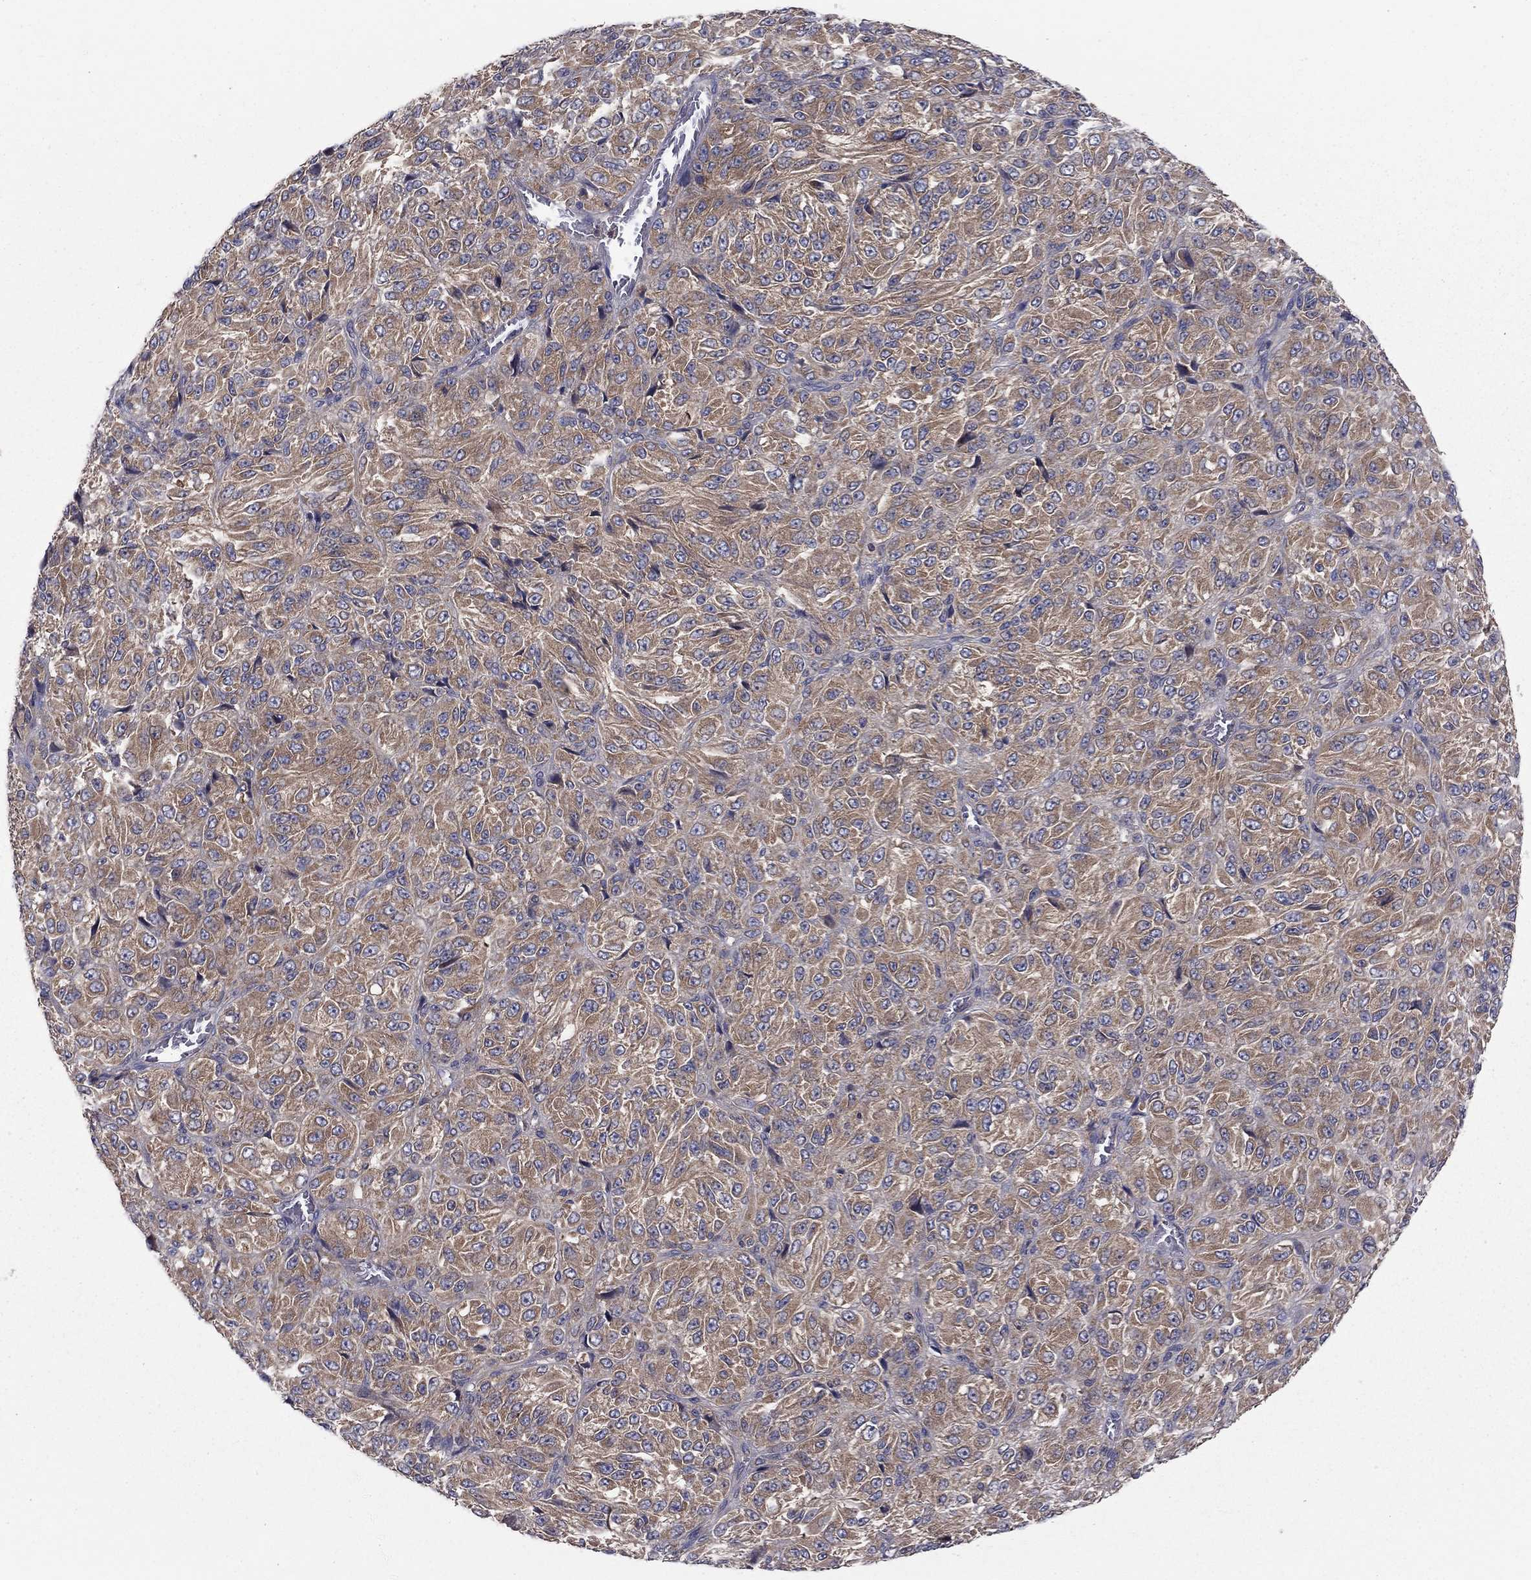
{"staining": {"intensity": "weak", "quantity": ">75%", "location": "cytoplasmic/membranous"}, "tissue": "melanoma", "cell_type": "Tumor cells", "image_type": "cancer", "snomed": [{"axis": "morphology", "description": "Malignant melanoma, Metastatic site"}, {"axis": "topography", "description": "Brain"}], "caption": "Weak cytoplasmic/membranous staining is appreciated in about >75% of tumor cells in malignant melanoma (metastatic site). The protein of interest is stained brown, and the nuclei are stained in blue (DAB IHC with brightfield microscopy, high magnification).", "gene": "RNF123", "patient": {"sex": "female", "age": 56}}